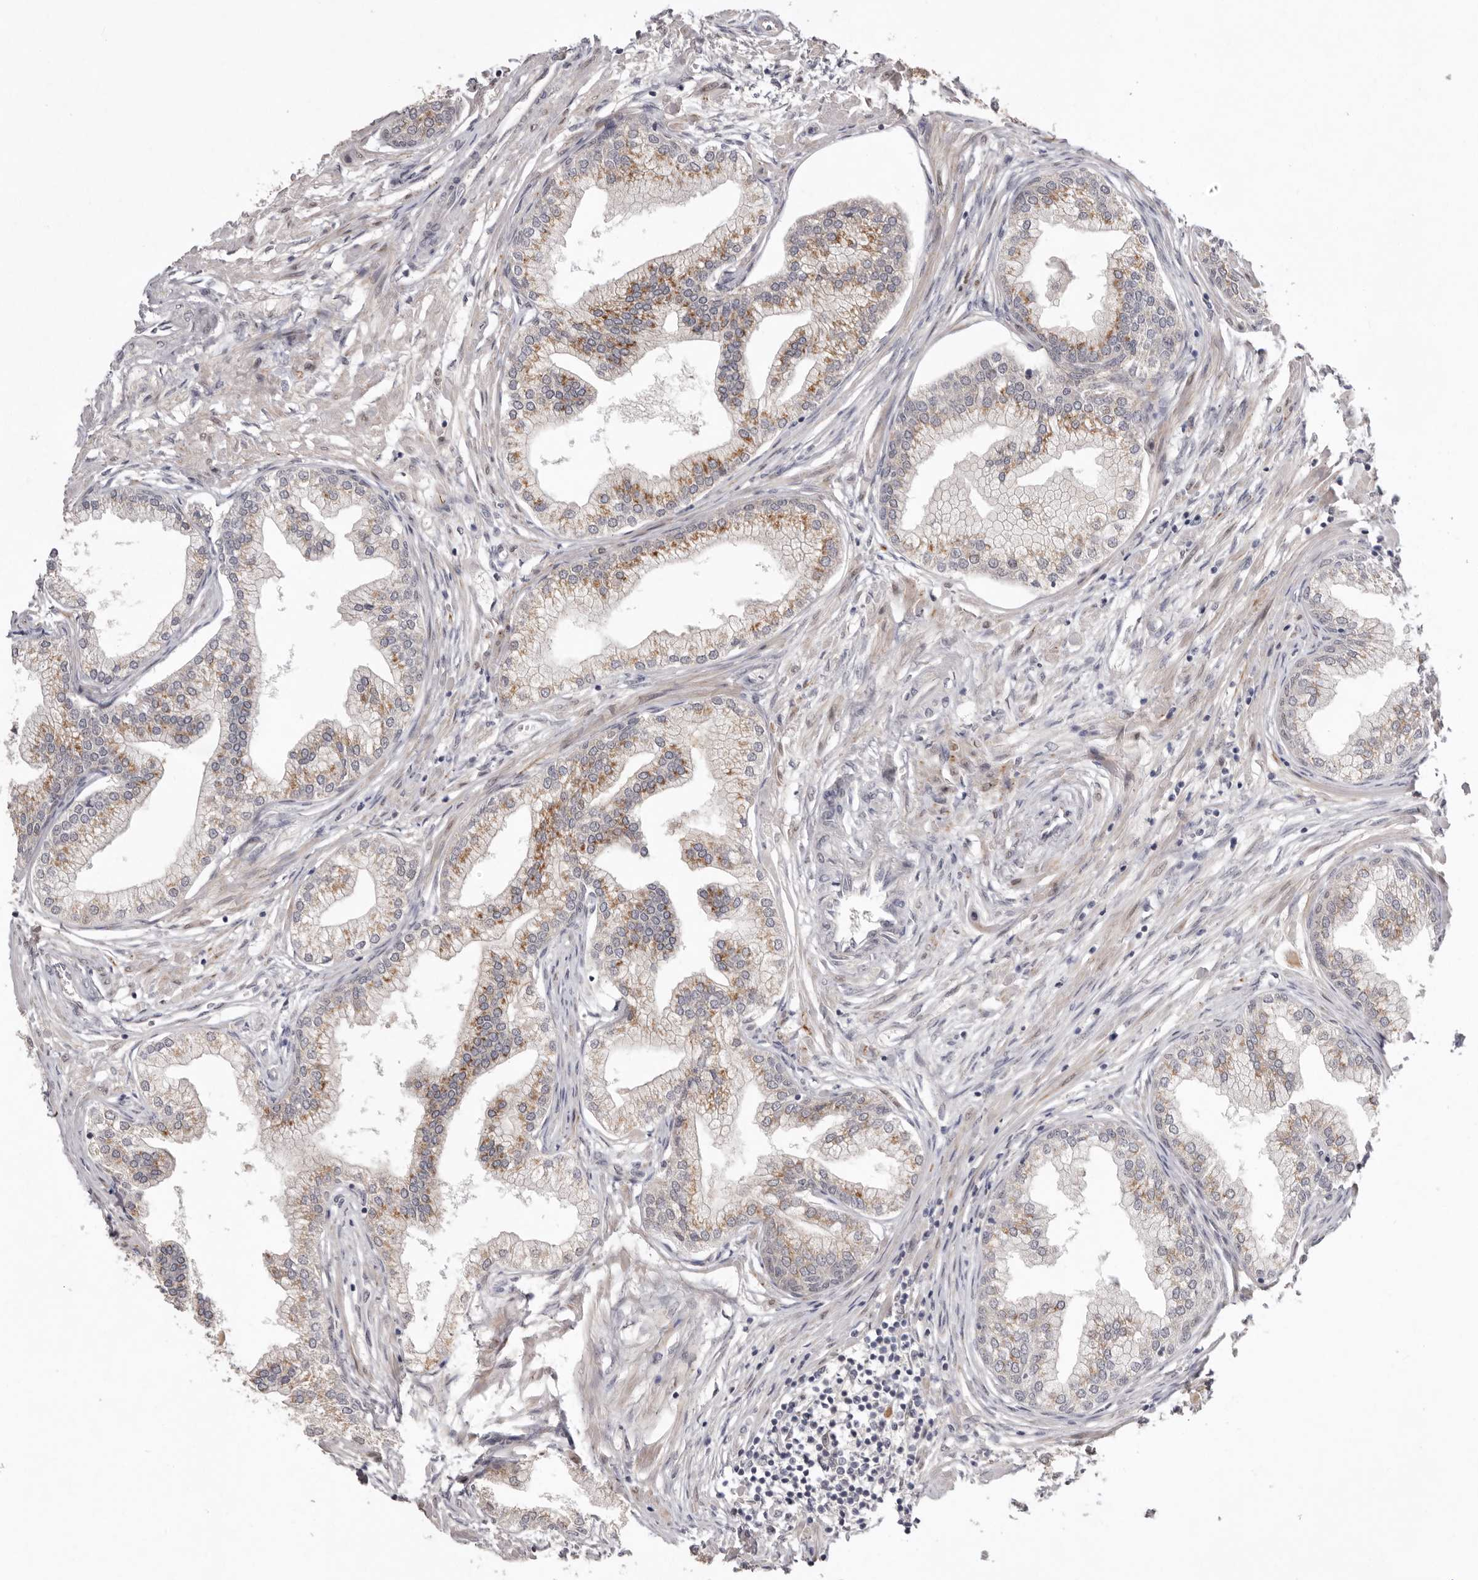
{"staining": {"intensity": "moderate", "quantity": ">75%", "location": "cytoplasmic/membranous"}, "tissue": "prostate", "cell_type": "Glandular cells", "image_type": "normal", "snomed": [{"axis": "morphology", "description": "Normal tissue, NOS"}, {"axis": "morphology", "description": "Urothelial carcinoma, Low grade"}, {"axis": "topography", "description": "Urinary bladder"}, {"axis": "topography", "description": "Prostate"}], "caption": "Immunohistochemistry histopathology image of normal prostate: prostate stained using immunohistochemistry exhibits medium levels of moderate protein expression localized specifically in the cytoplasmic/membranous of glandular cells, appearing as a cytoplasmic/membranous brown color.", "gene": "NSUN4", "patient": {"sex": "male", "age": 60}}